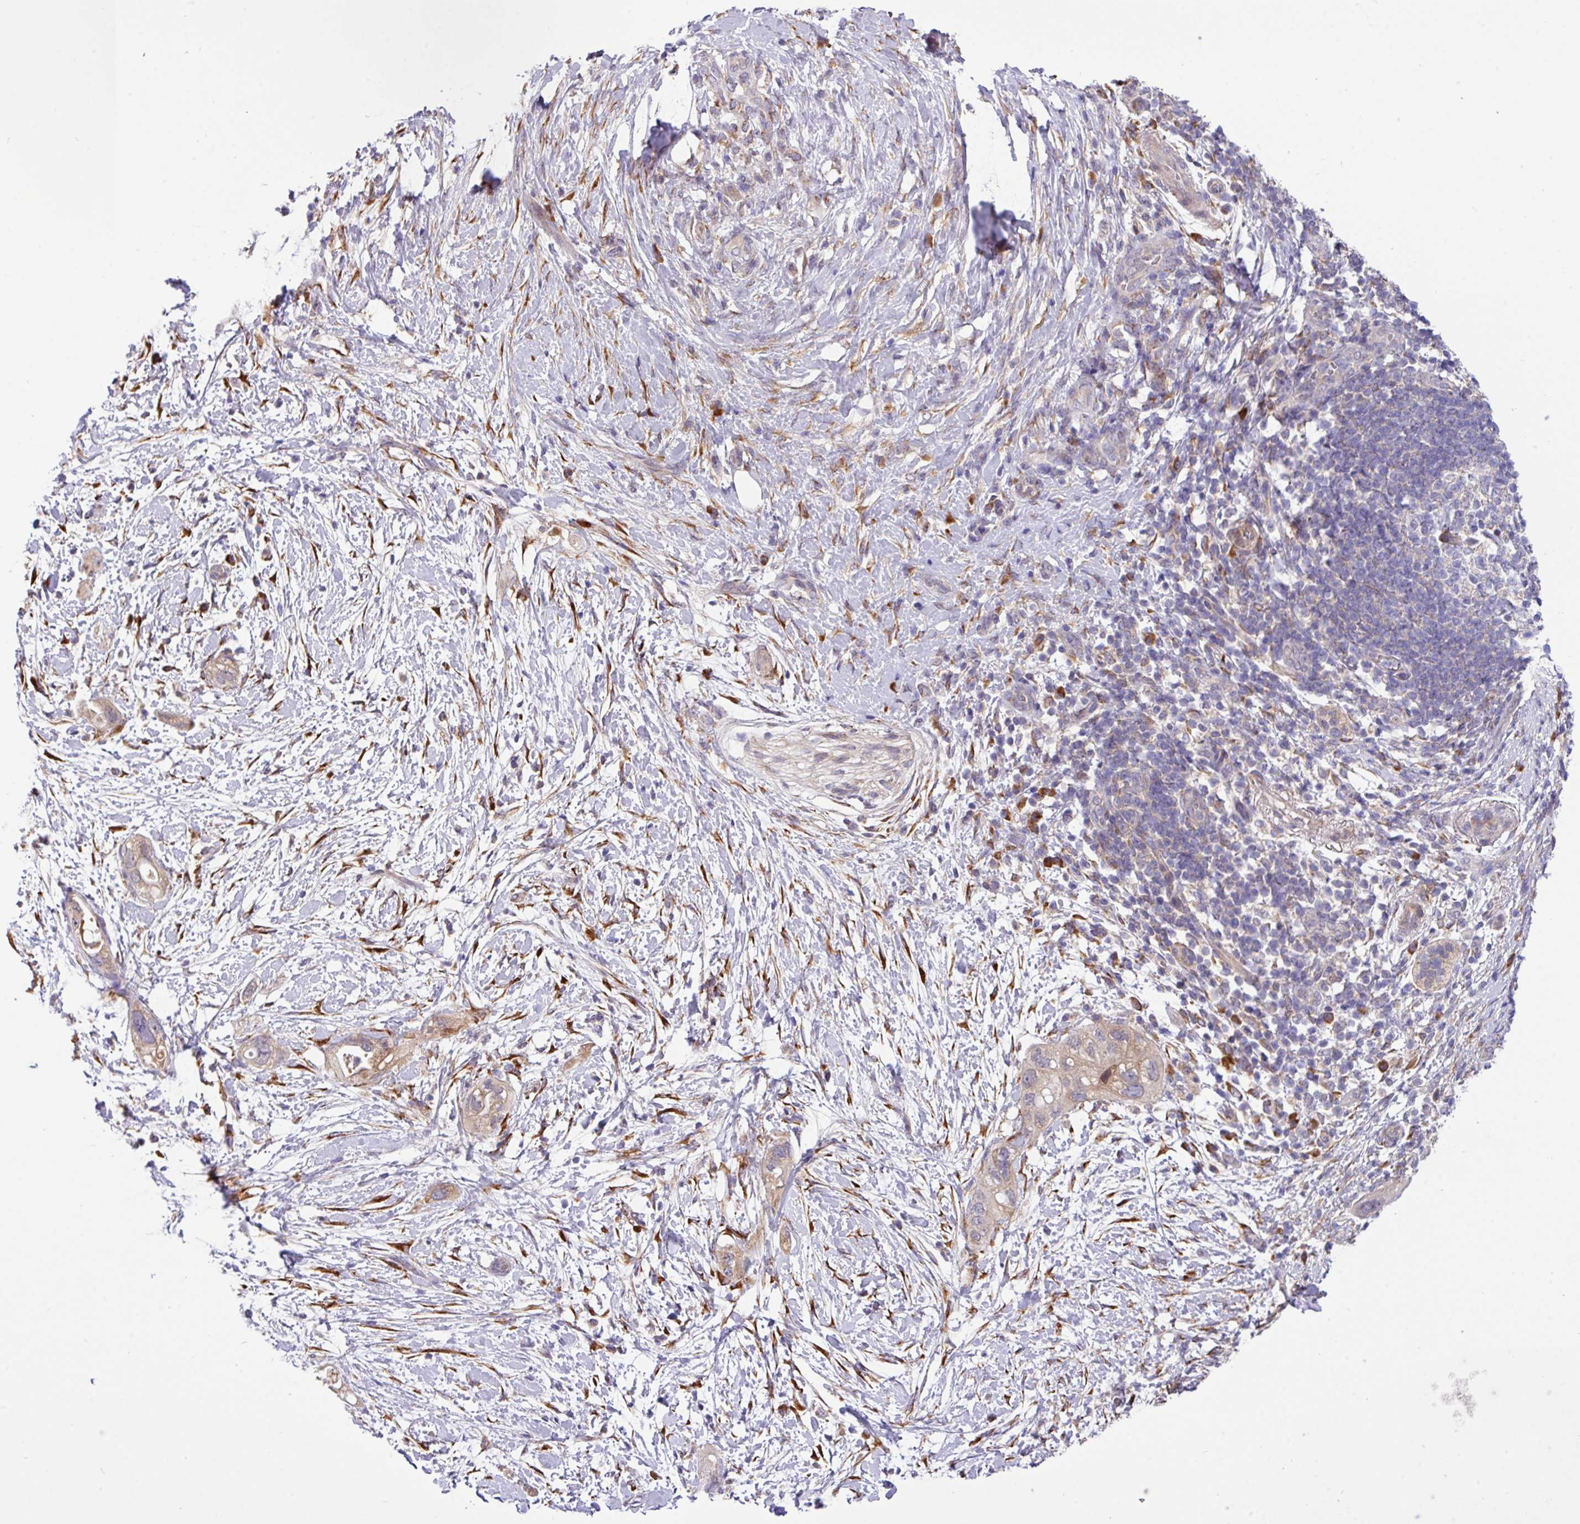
{"staining": {"intensity": "weak", "quantity": ">75%", "location": "cytoplasmic/membranous"}, "tissue": "pancreatic cancer", "cell_type": "Tumor cells", "image_type": "cancer", "snomed": [{"axis": "morphology", "description": "Adenocarcinoma, NOS"}, {"axis": "topography", "description": "Pancreas"}], "caption": "Protein analysis of pancreatic adenocarcinoma tissue displays weak cytoplasmic/membranous expression in approximately >75% of tumor cells.", "gene": "TM2D2", "patient": {"sex": "female", "age": 72}}